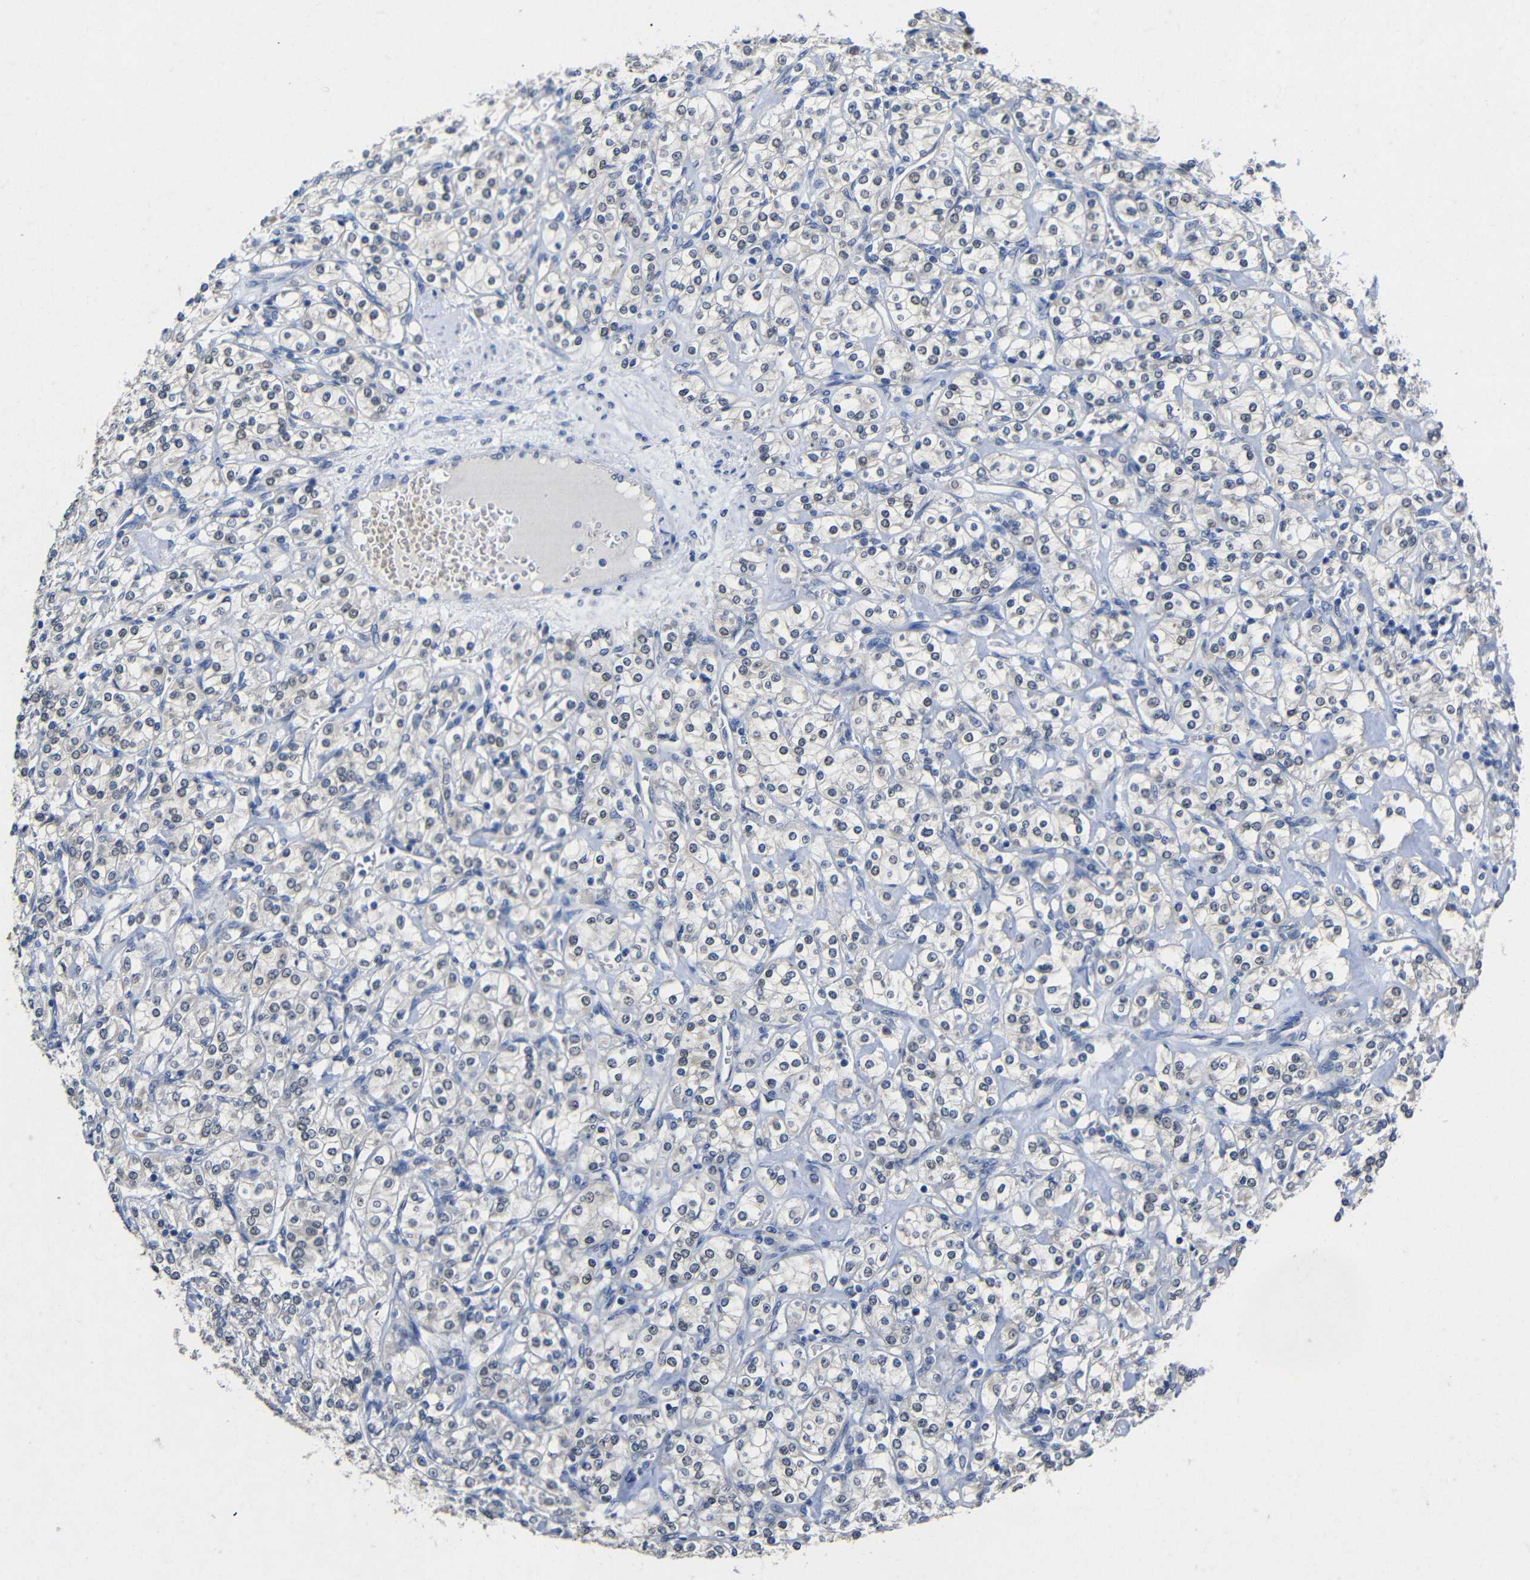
{"staining": {"intensity": "moderate", "quantity": "<25%", "location": "nuclear"}, "tissue": "renal cancer", "cell_type": "Tumor cells", "image_type": "cancer", "snomed": [{"axis": "morphology", "description": "Adenocarcinoma, NOS"}, {"axis": "topography", "description": "Kidney"}], "caption": "This histopathology image exhibits immunohistochemistry (IHC) staining of human renal cancer (adenocarcinoma), with low moderate nuclear staining in about <25% of tumor cells.", "gene": "HNF1A", "patient": {"sex": "male", "age": 77}}